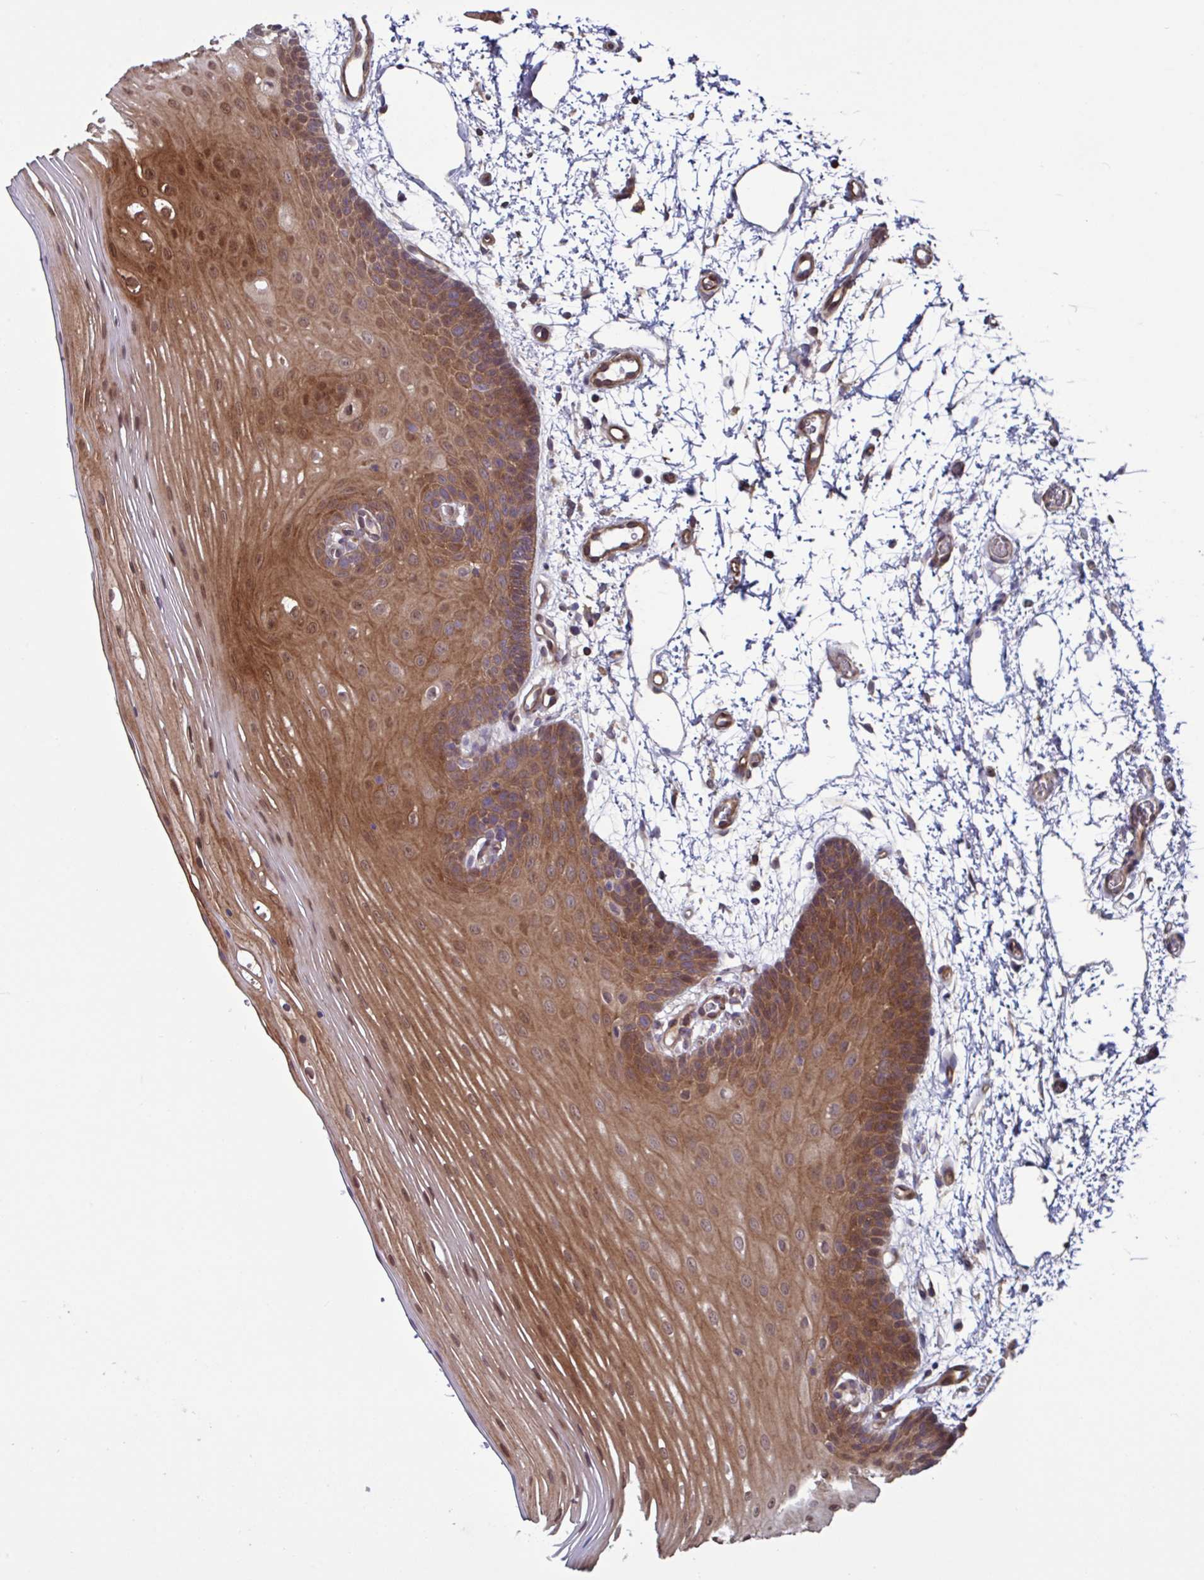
{"staining": {"intensity": "moderate", "quantity": ">75%", "location": "cytoplasmic/membranous,nuclear"}, "tissue": "oral mucosa", "cell_type": "Squamous epithelial cells", "image_type": "normal", "snomed": [{"axis": "morphology", "description": "Normal tissue, NOS"}, {"axis": "topography", "description": "Oral tissue"}], "caption": "Immunohistochemistry staining of benign oral mucosa, which demonstrates medium levels of moderate cytoplasmic/membranous,nuclear expression in about >75% of squamous epithelial cells indicating moderate cytoplasmic/membranous,nuclear protein staining. The staining was performed using DAB (brown) for protein detection and nuclei were counterstained in hematoxylin (blue).", "gene": "GLTP", "patient": {"sex": "female", "age": 81}}